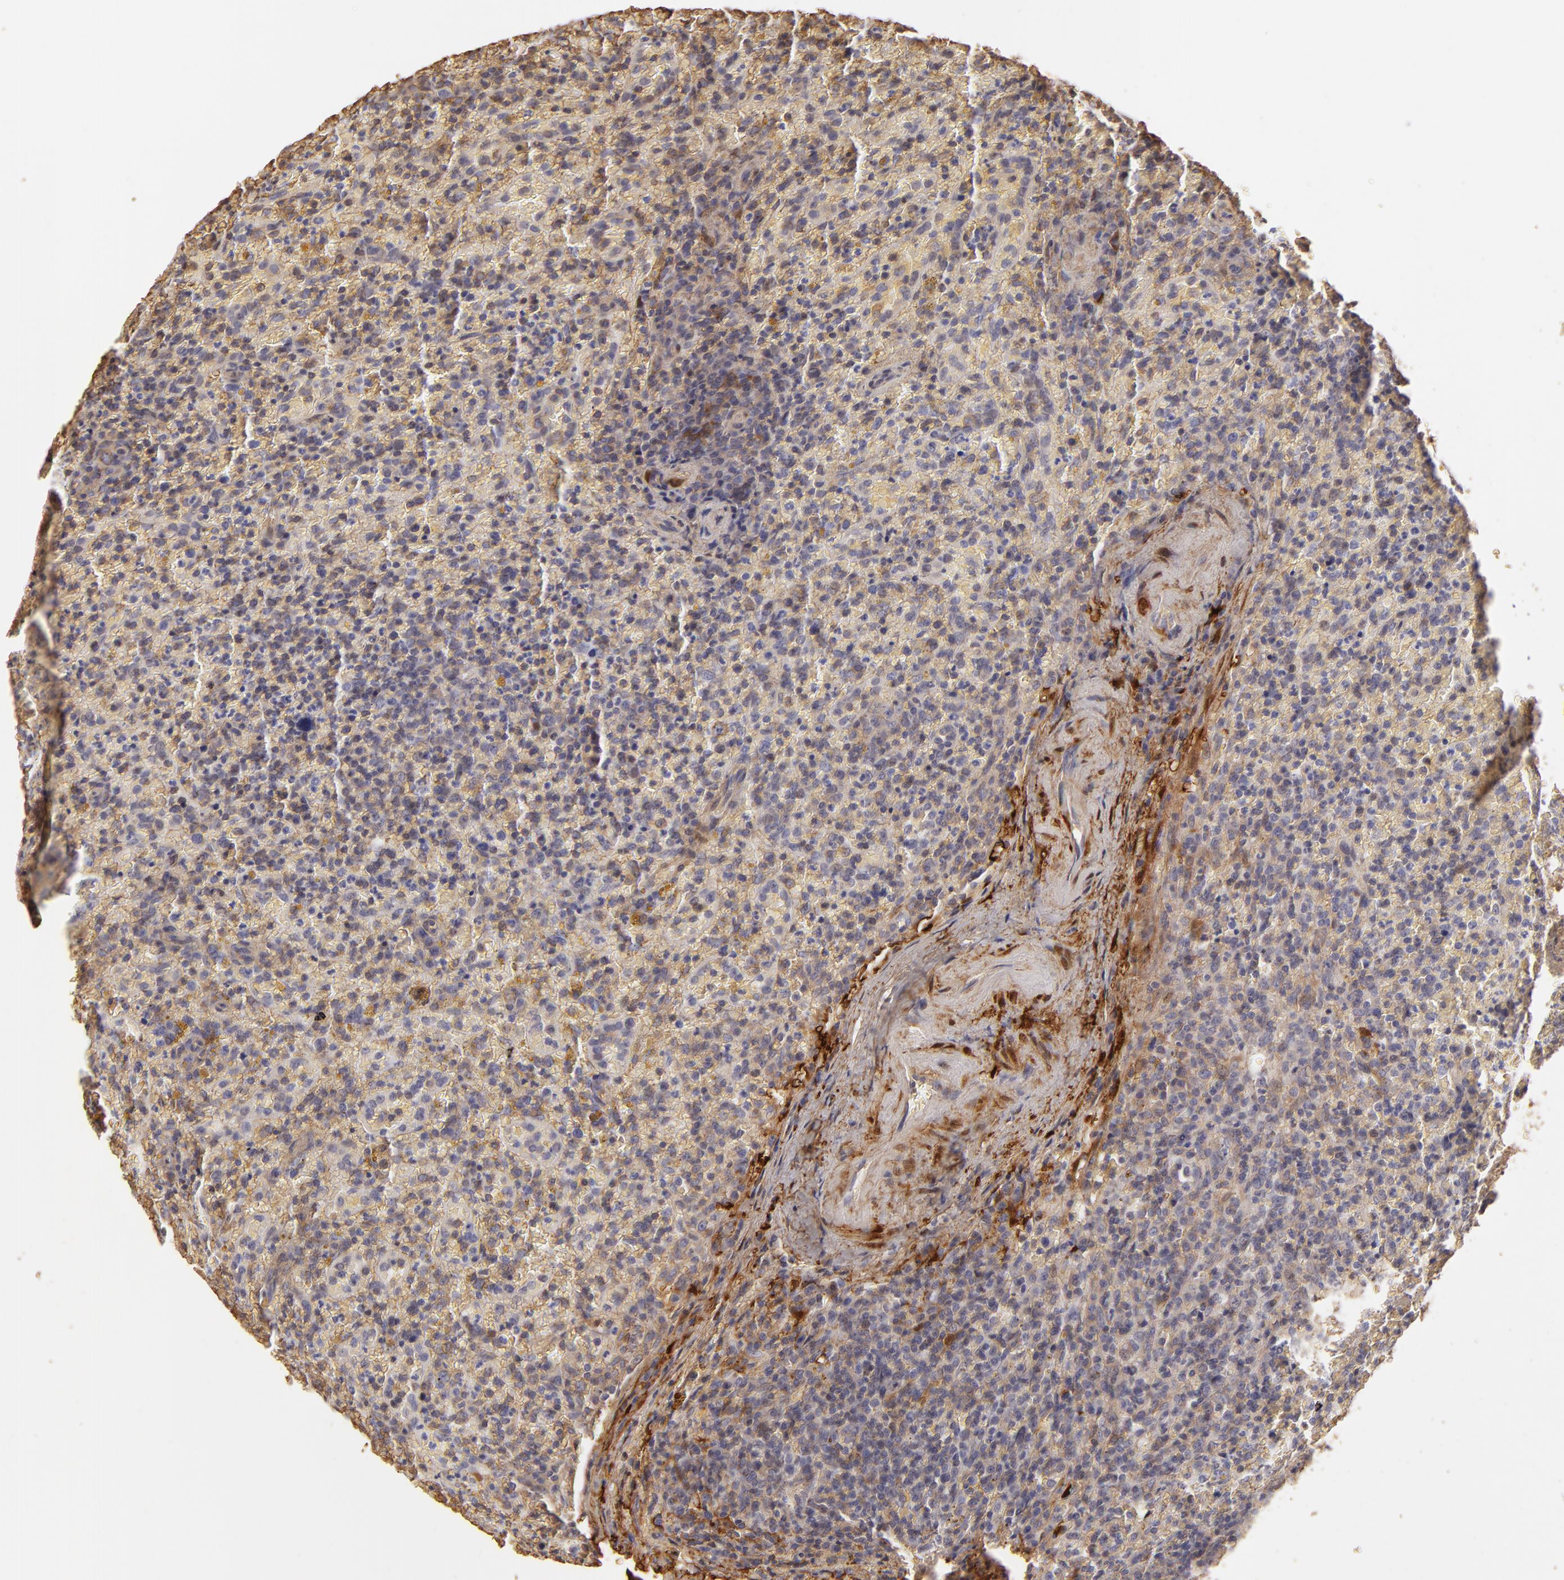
{"staining": {"intensity": "negative", "quantity": "none", "location": "none"}, "tissue": "lymphoma", "cell_type": "Tumor cells", "image_type": "cancer", "snomed": [{"axis": "morphology", "description": "Malignant lymphoma, non-Hodgkin's type, High grade"}, {"axis": "topography", "description": "Spleen"}, {"axis": "topography", "description": "Lymph node"}], "caption": "Immunohistochemistry (IHC) photomicrograph of neoplastic tissue: human malignant lymphoma, non-Hodgkin's type (high-grade) stained with DAB (3,3'-diaminobenzidine) demonstrates no significant protein expression in tumor cells.", "gene": "HSPB6", "patient": {"sex": "female", "age": 70}}